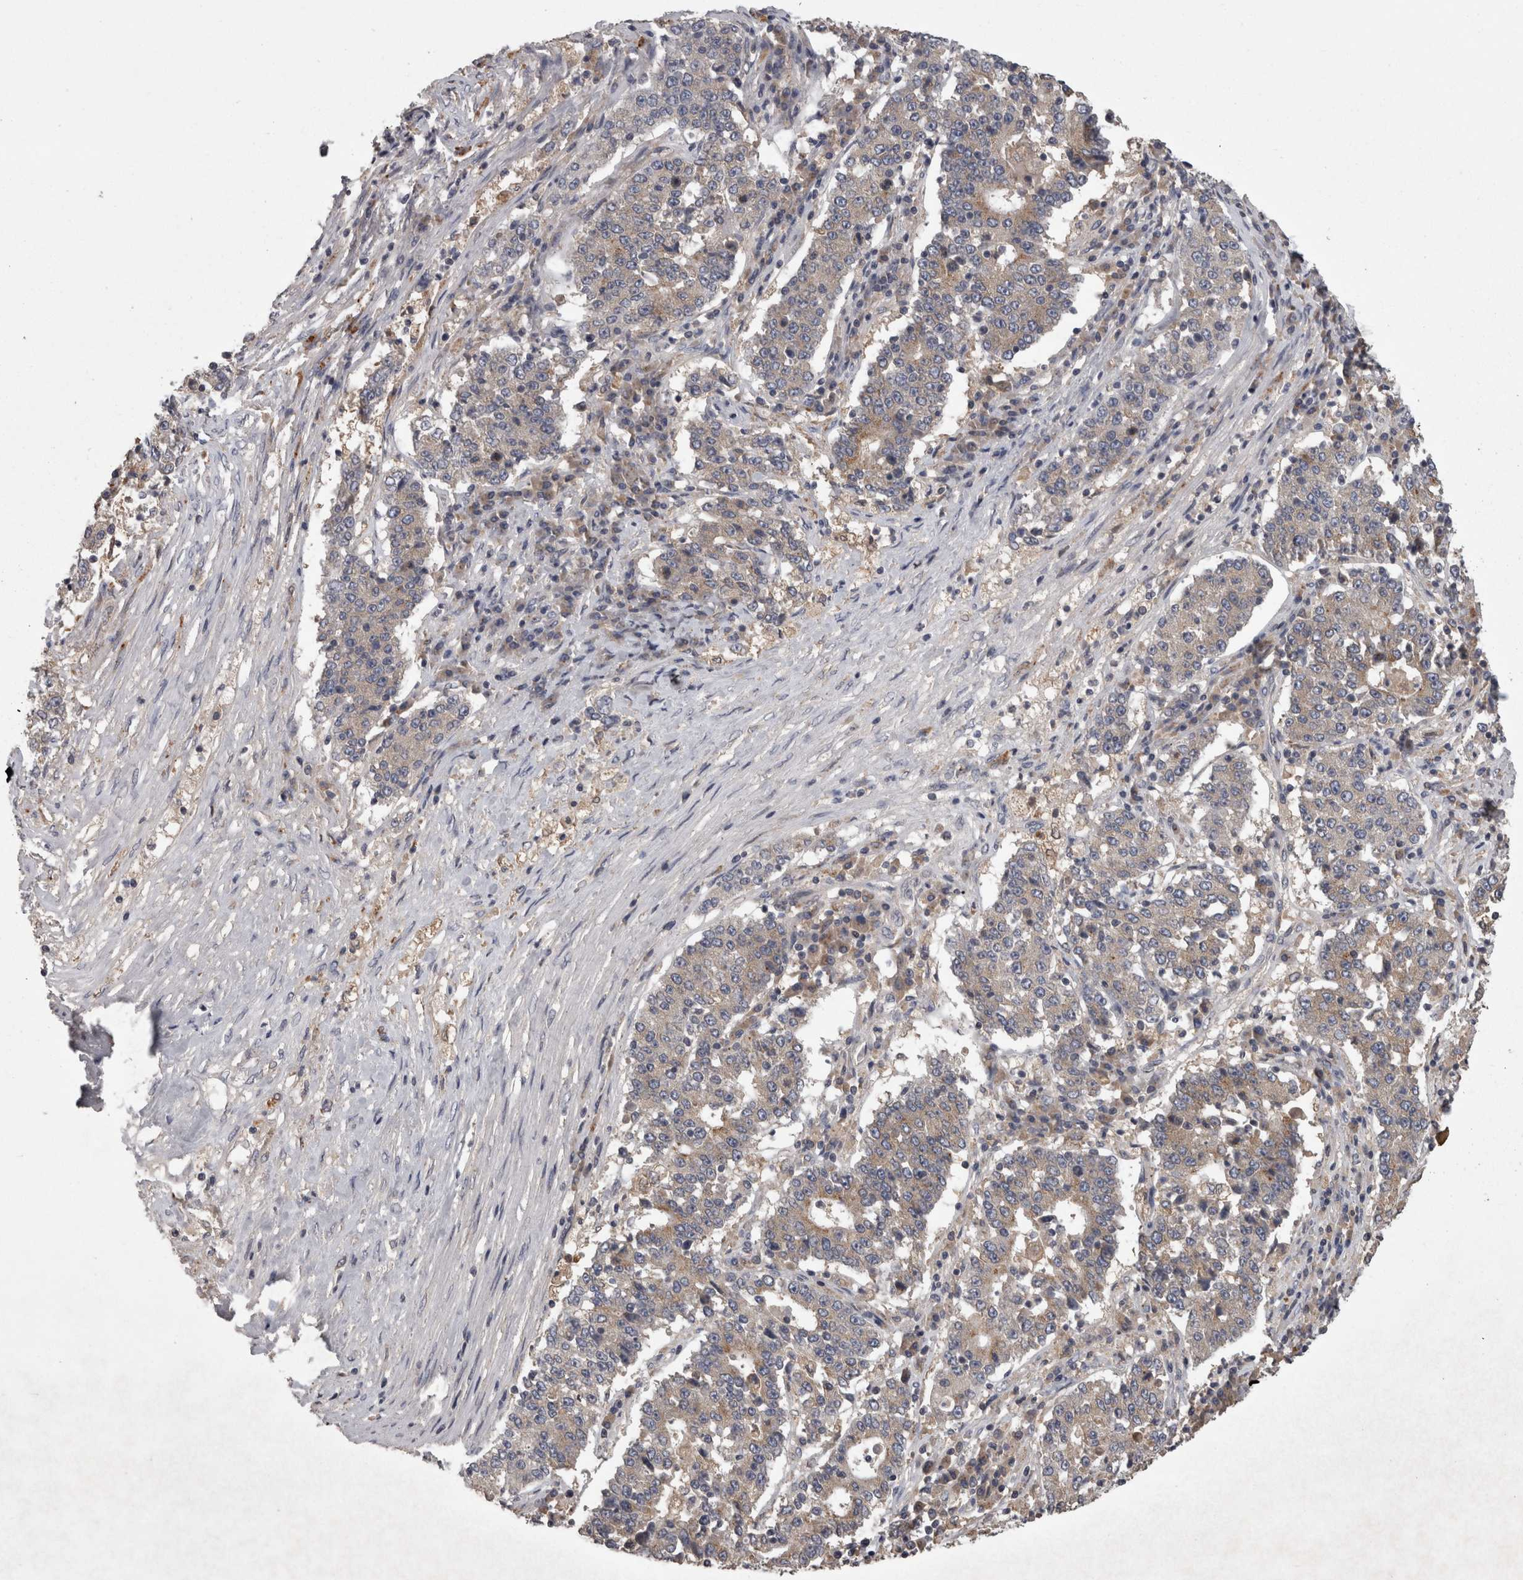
{"staining": {"intensity": "weak", "quantity": "25%-75%", "location": "cytoplasmic/membranous"}, "tissue": "stomach cancer", "cell_type": "Tumor cells", "image_type": "cancer", "snomed": [{"axis": "morphology", "description": "Adenocarcinoma, NOS"}, {"axis": "topography", "description": "Stomach"}], "caption": "Immunohistochemistry photomicrograph of human stomach cancer (adenocarcinoma) stained for a protein (brown), which reveals low levels of weak cytoplasmic/membranous staining in approximately 25%-75% of tumor cells.", "gene": "PCM1", "patient": {"sex": "male", "age": 59}}